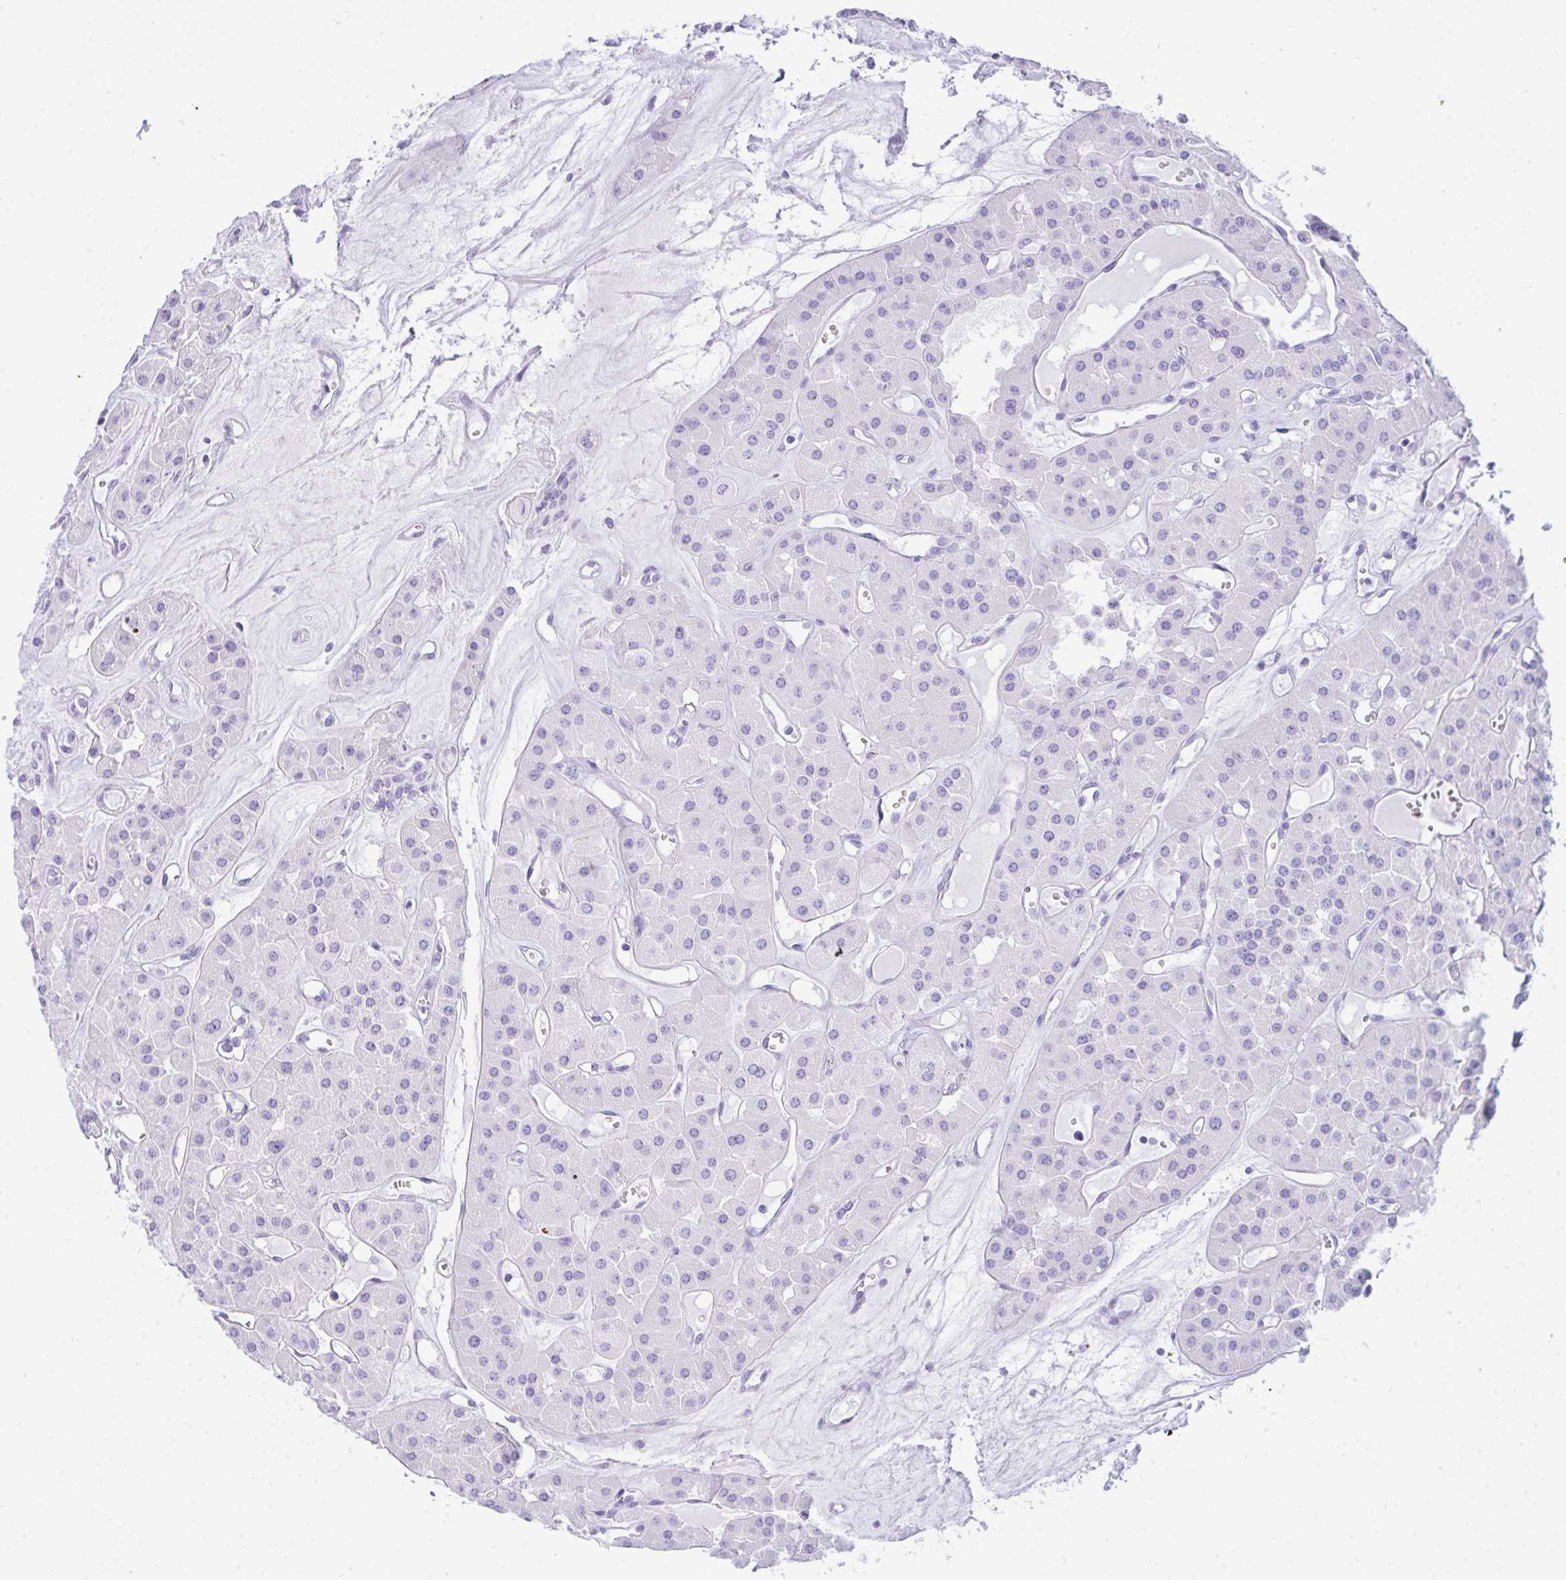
{"staining": {"intensity": "negative", "quantity": "none", "location": "none"}, "tissue": "renal cancer", "cell_type": "Tumor cells", "image_type": "cancer", "snomed": [{"axis": "morphology", "description": "Carcinoma, NOS"}, {"axis": "topography", "description": "Kidney"}], "caption": "A high-resolution photomicrograph shows immunohistochemistry staining of carcinoma (renal), which displays no significant staining in tumor cells. (Brightfield microscopy of DAB immunohistochemistry (IHC) at high magnification).", "gene": "TLN2", "patient": {"sex": "female", "age": 75}}